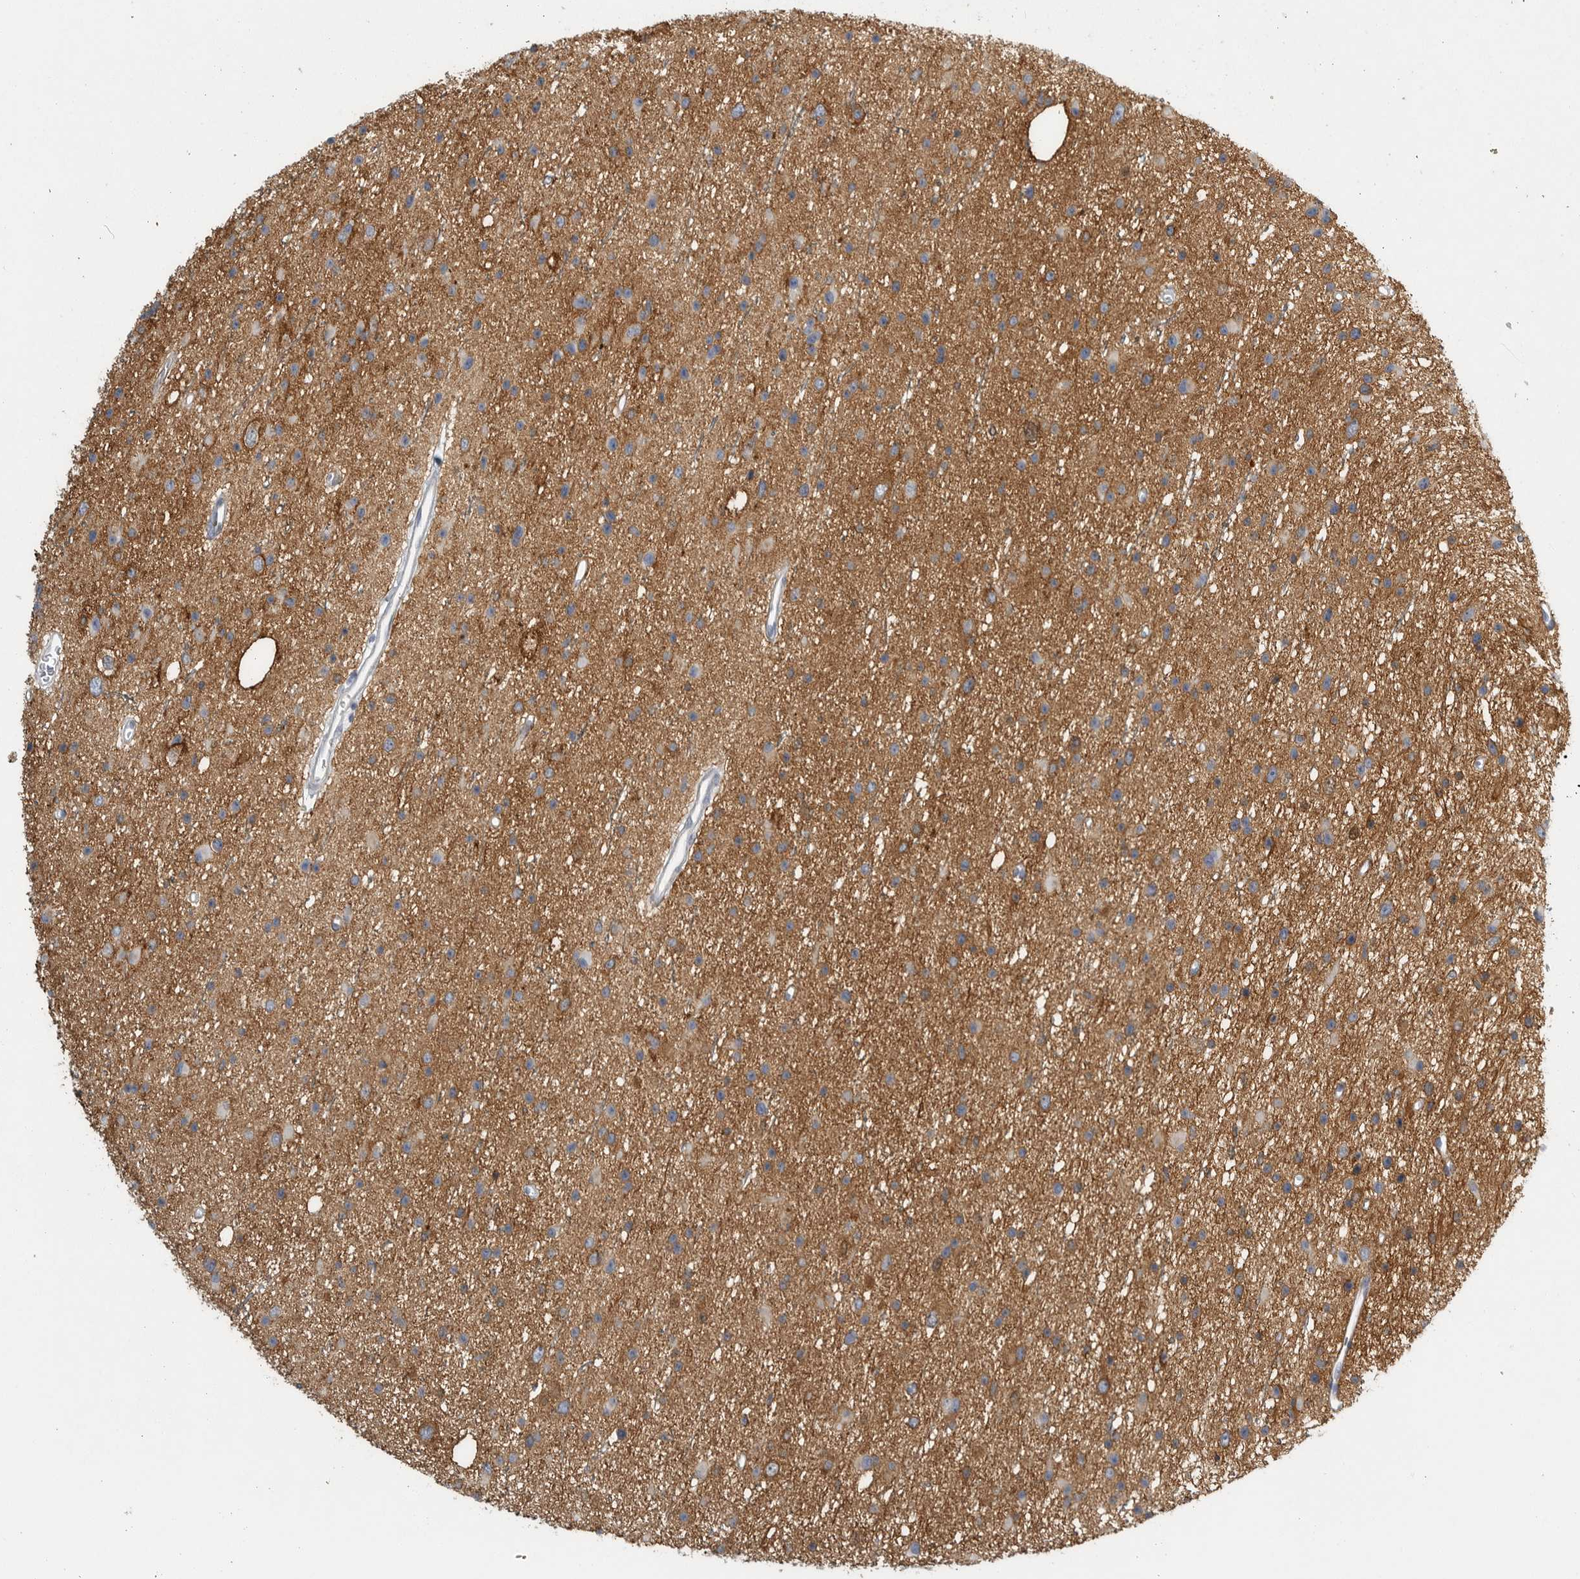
{"staining": {"intensity": "moderate", "quantity": "<25%", "location": "cytoplasmic/membranous"}, "tissue": "glioma", "cell_type": "Tumor cells", "image_type": "cancer", "snomed": [{"axis": "morphology", "description": "Glioma, malignant, Low grade"}, {"axis": "topography", "description": "Cerebral cortex"}], "caption": "Protein expression analysis of human malignant low-grade glioma reveals moderate cytoplasmic/membranous staining in approximately <25% of tumor cells.", "gene": "TNR", "patient": {"sex": "female", "age": 39}}